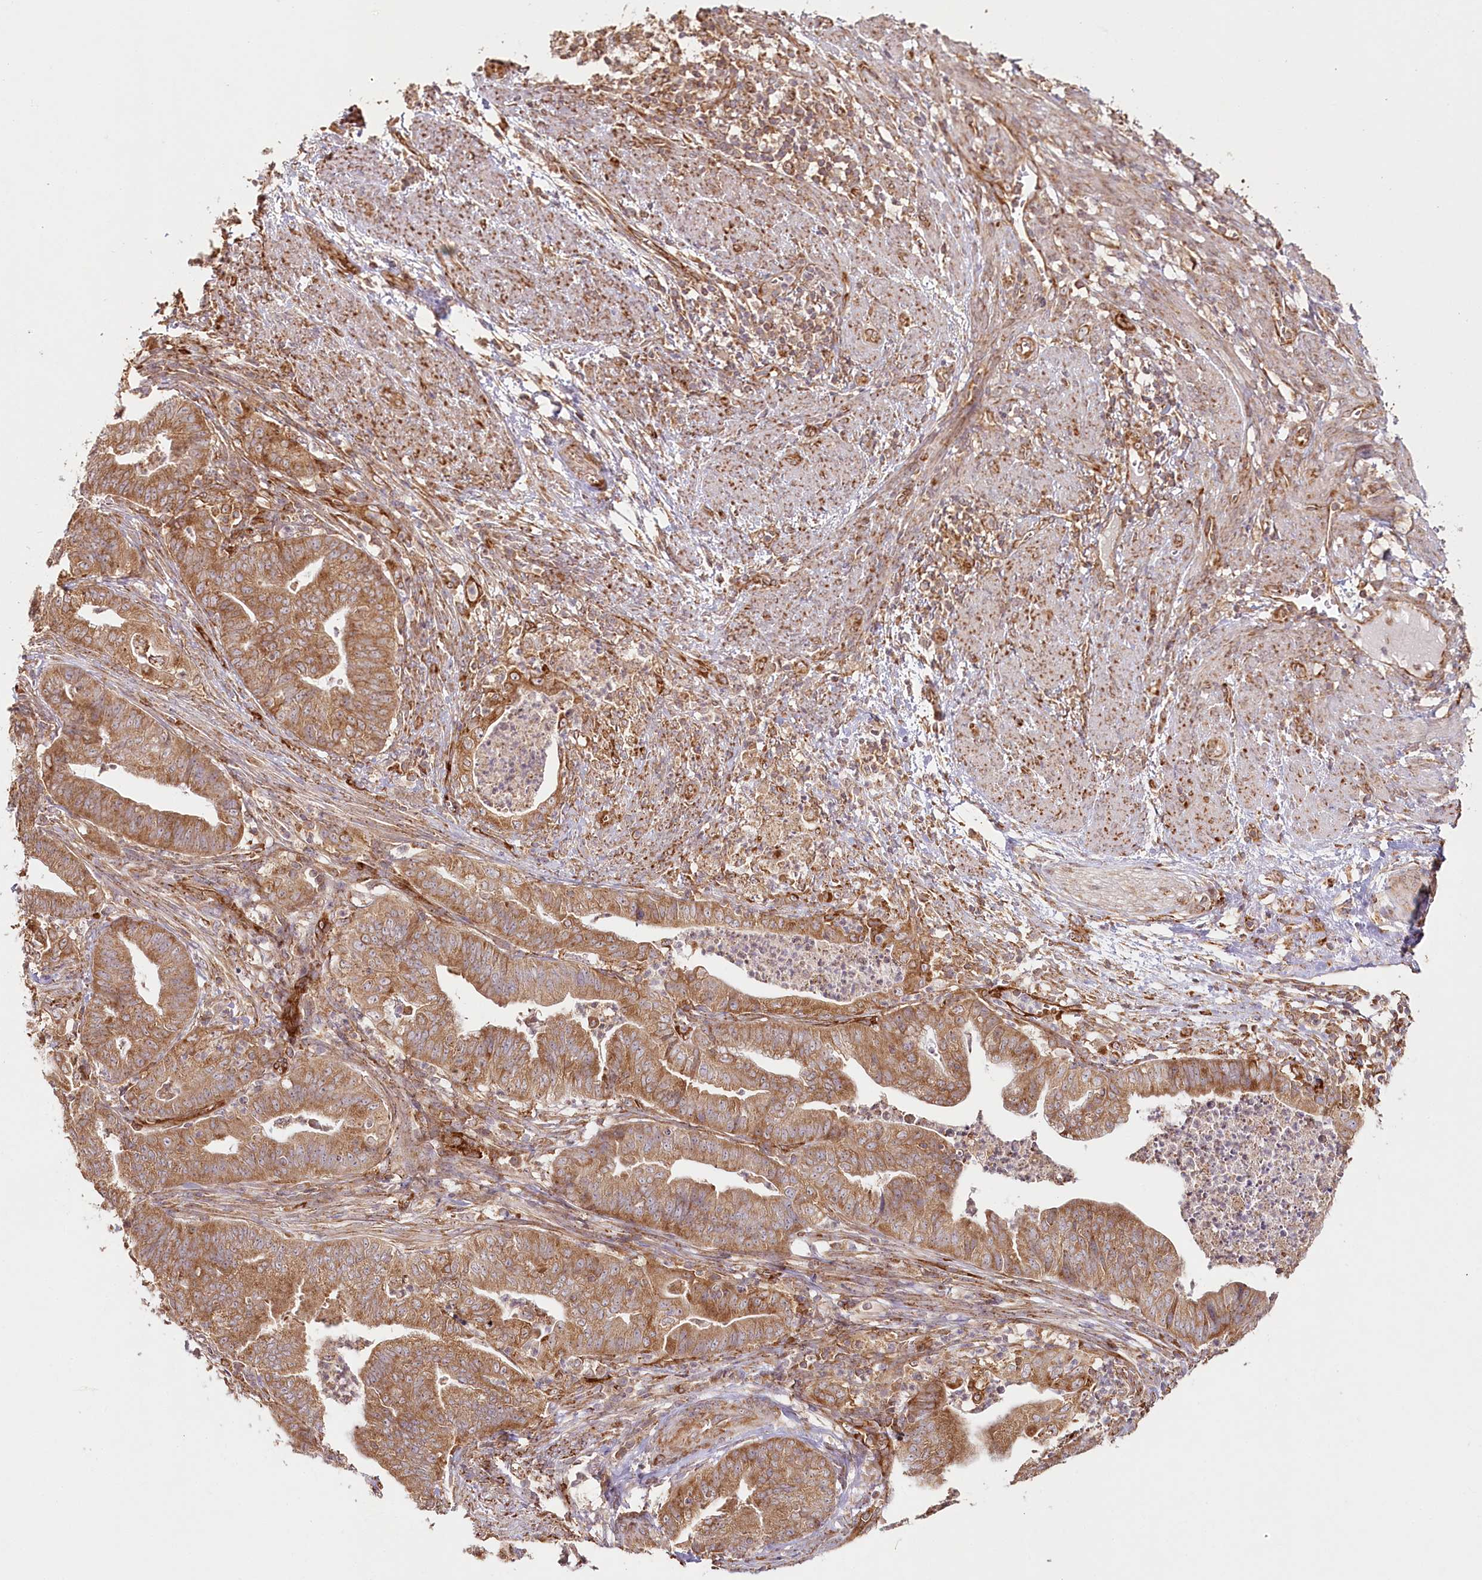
{"staining": {"intensity": "moderate", "quantity": ">75%", "location": "cytoplasmic/membranous"}, "tissue": "endometrial cancer", "cell_type": "Tumor cells", "image_type": "cancer", "snomed": [{"axis": "morphology", "description": "Polyp, NOS"}, {"axis": "morphology", "description": "Adenocarcinoma, NOS"}, {"axis": "morphology", "description": "Adenoma, NOS"}, {"axis": "topography", "description": "Endometrium"}], "caption": "DAB immunohistochemical staining of endometrial cancer displays moderate cytoplasmic/membranous protein staining in approximately >75% of tumor cells.", "gene": "OTUD4", "patient": {"sex": "female", "age": 79}}